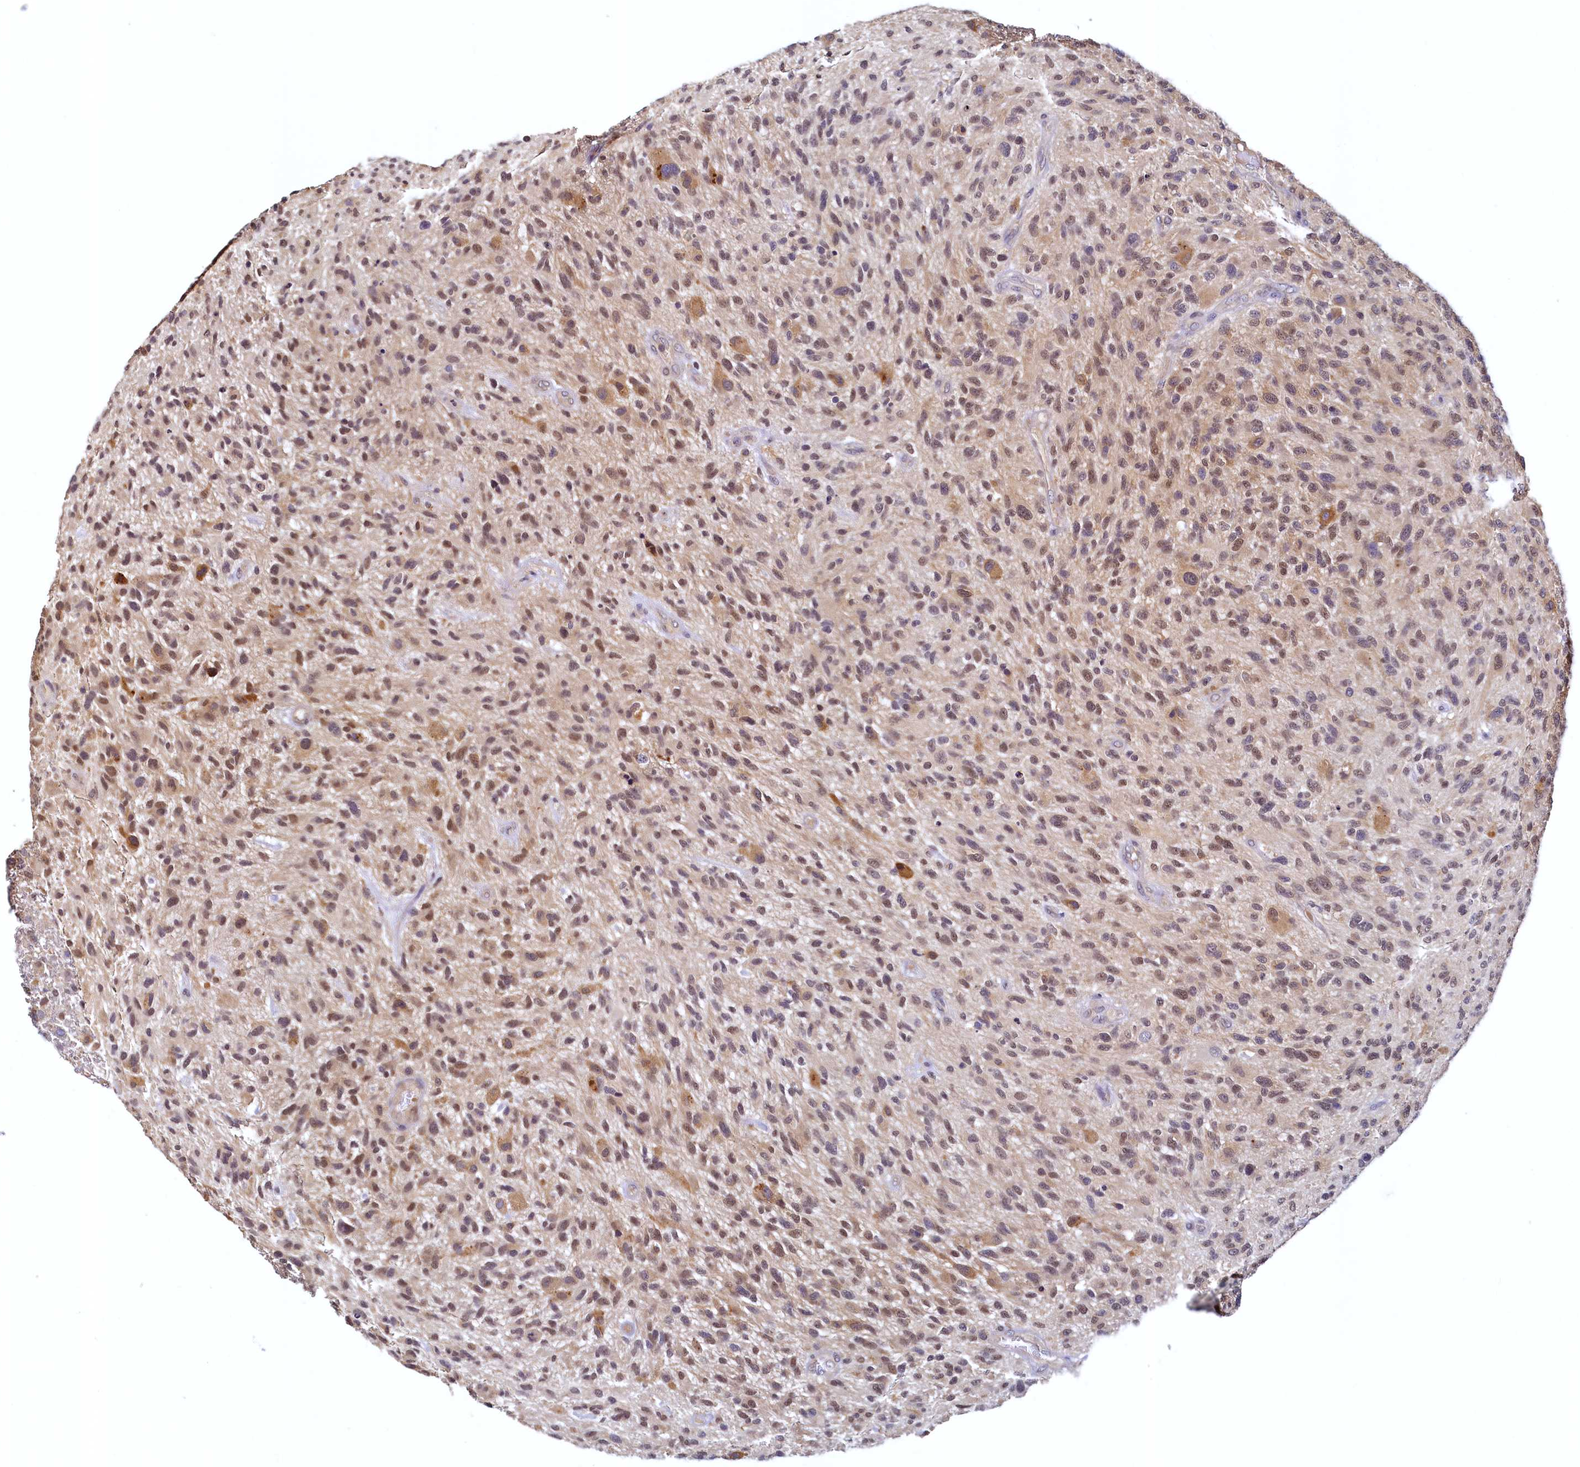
{"staining": {"intensity": "moderate", "quantity": ">75%", "location": "nuclear"}, "tissue": "glioma", "cell_type": "Tumor cells", "image_type": "cancer", "snomed": [{"axis": "morphology", "description": "Glioma, malignant, High grade"}, {"axis": "topography", "description": "Brain"}], "caption": "This is a photomicrograph of IHC staining of glioma, which shows moderate expression in the nuclear of tumor cells.", "gene": "PAAF1", "patient": {"sex": "male", "age": 47}}